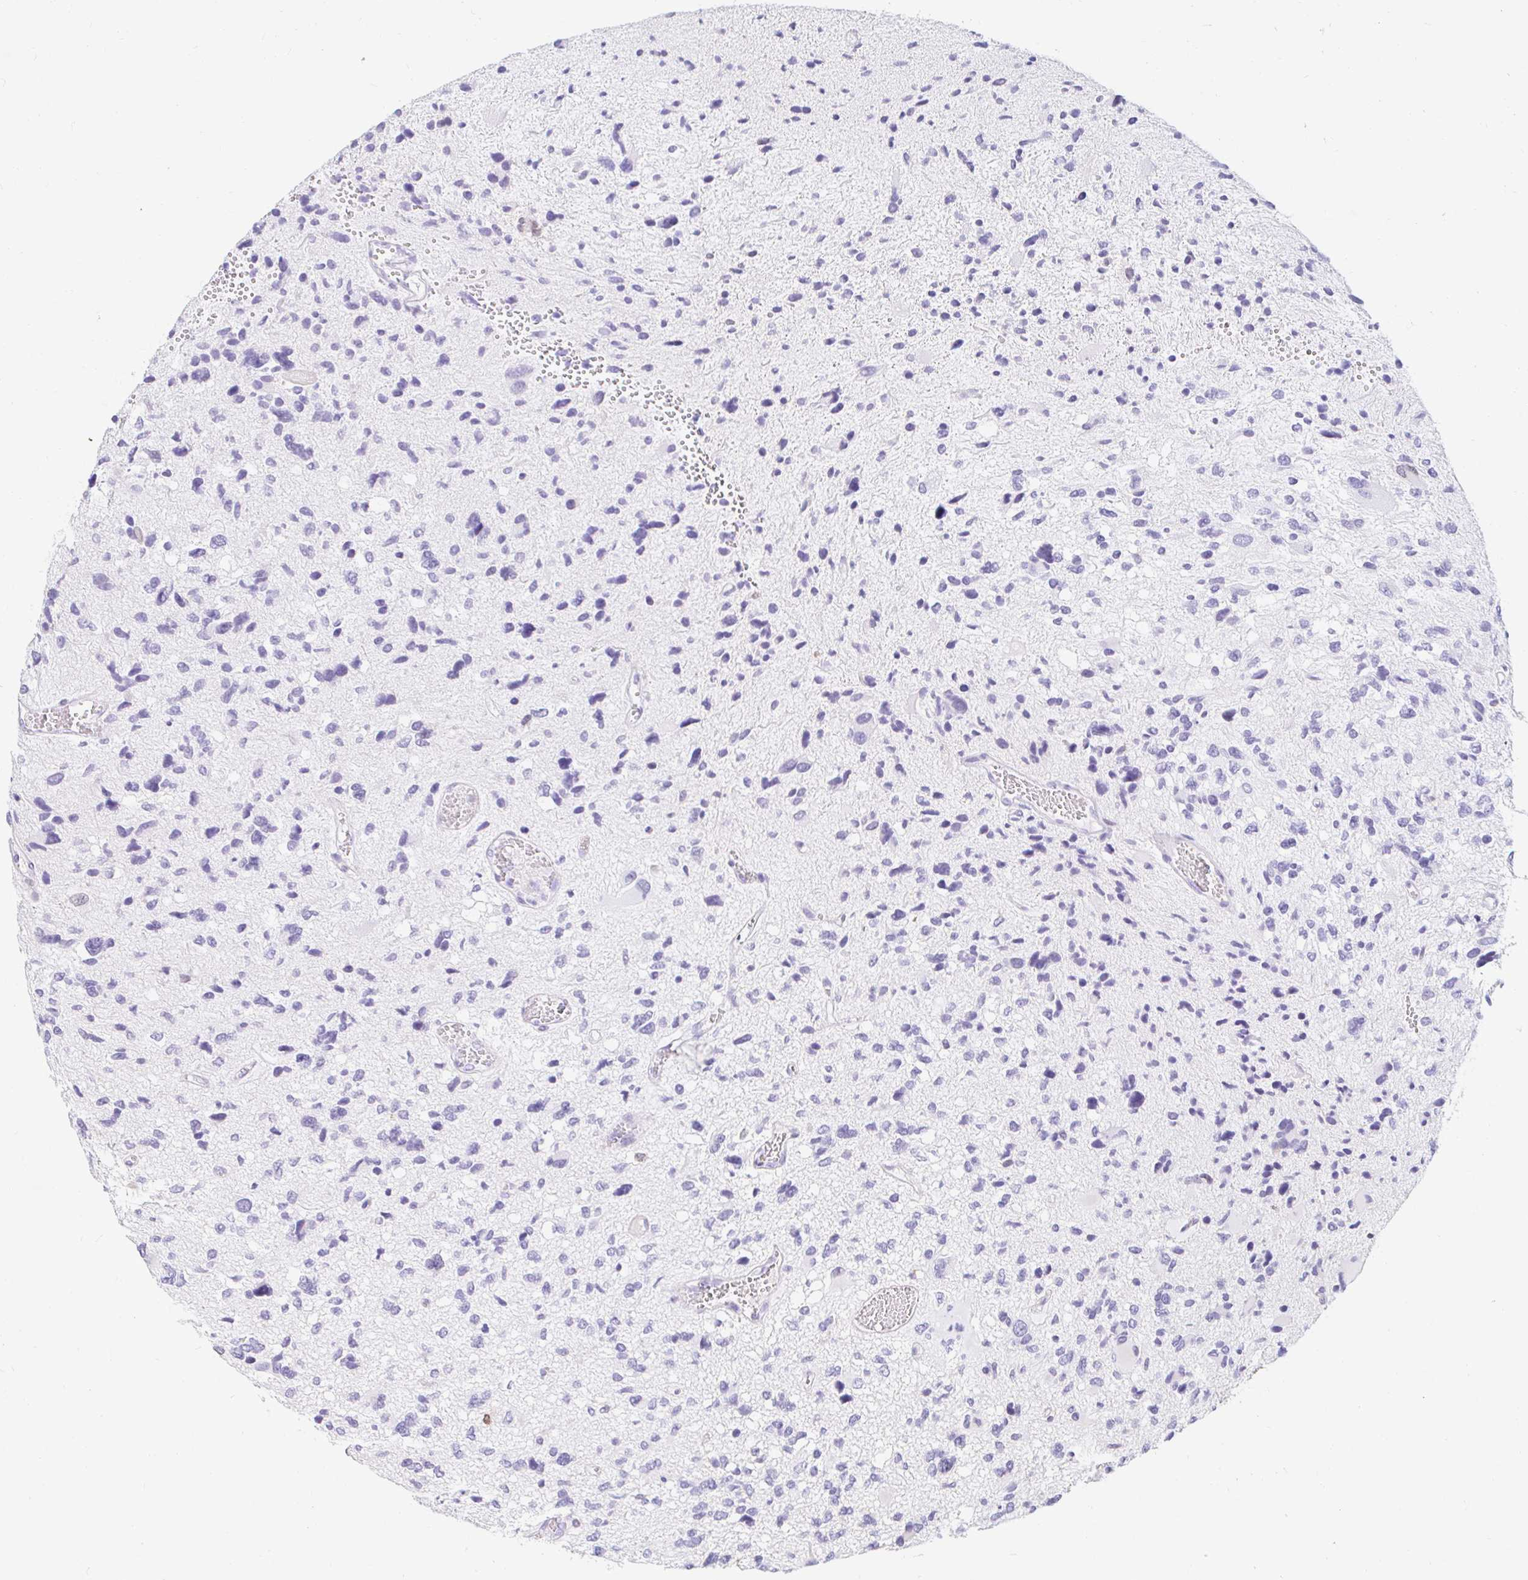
{"staining": {"intensity": "negative", "quantity": "none", "location": "none"}, "tissue": "glioma", "cell_type": "Tumor cells", "image_type": "cancer", "snomed": [{"axis": "morphology", "description": "Glioma, malignant, High grade"}, {"axis": "topography", "description": "Brain"}], "caption": "High magnification brightfield microscopy of glioma stained with DAB (3,3'-diaminobenzidine) (brown) and counterstained with hematoxylin (blue): tumor cells show no significant positivity.", "gene": "CAPSL", "patient": {"sex": "female", "age": 11}}